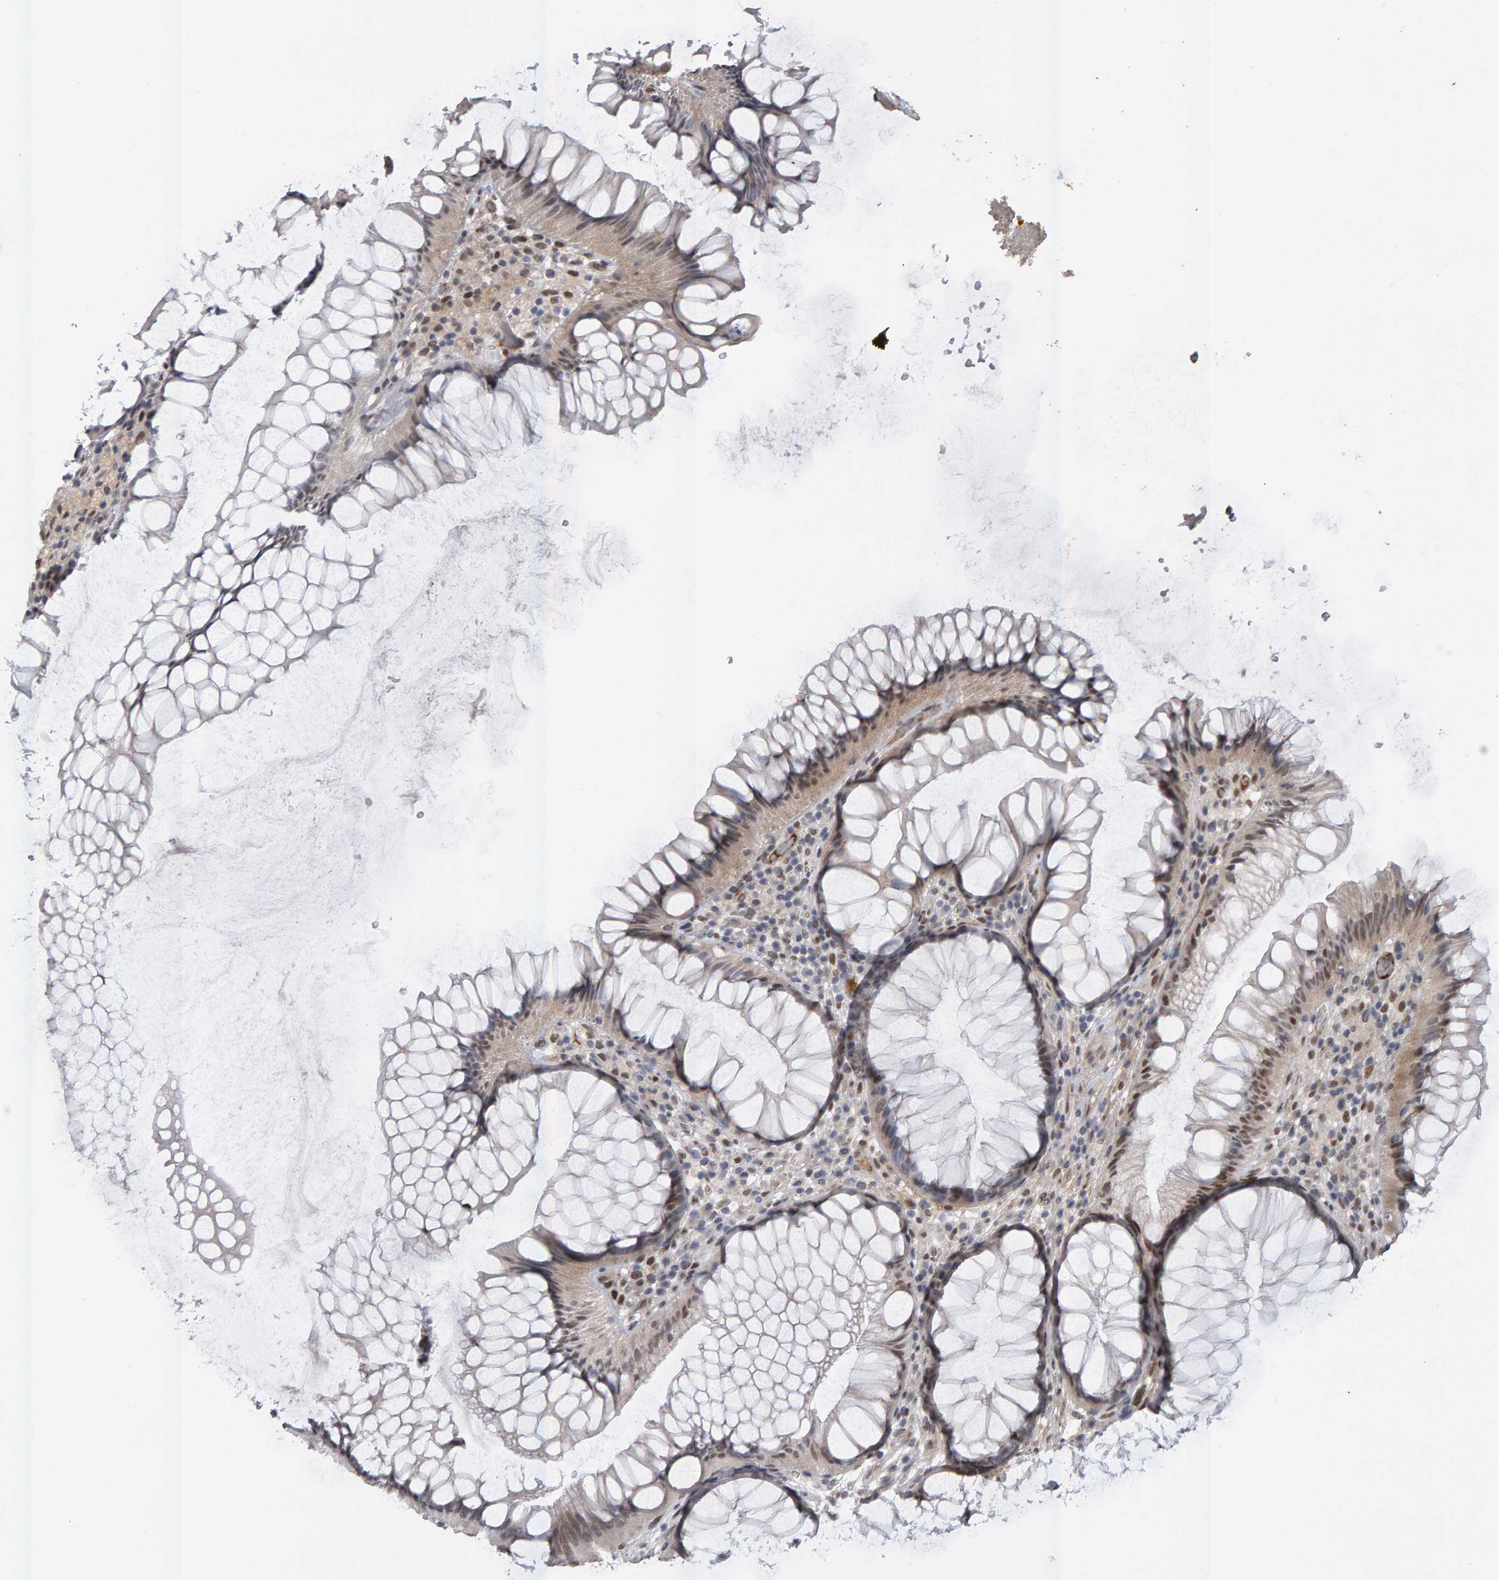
{"staining": {"intensity": "weak", "quantity": ">75%", "location": "cytoplasmic/membranous,nuclear"}, "tissue": "rectum", "cell_type": "Glandular cells", "image_type": "normal", "snomed": [{"axis": "morphology", "description": "Normal tissue, NOS"}, {"axis": "topography", "description": "Rectum"}], "caption": "Rectum stained with DAB immunohistochemistry shows low levels of weak cytoplasmic/membranous,nuclear positivity in about >75% of glandular cells.", "gene": "IPO8", "patient": {"sex": "male", "age": 51}}